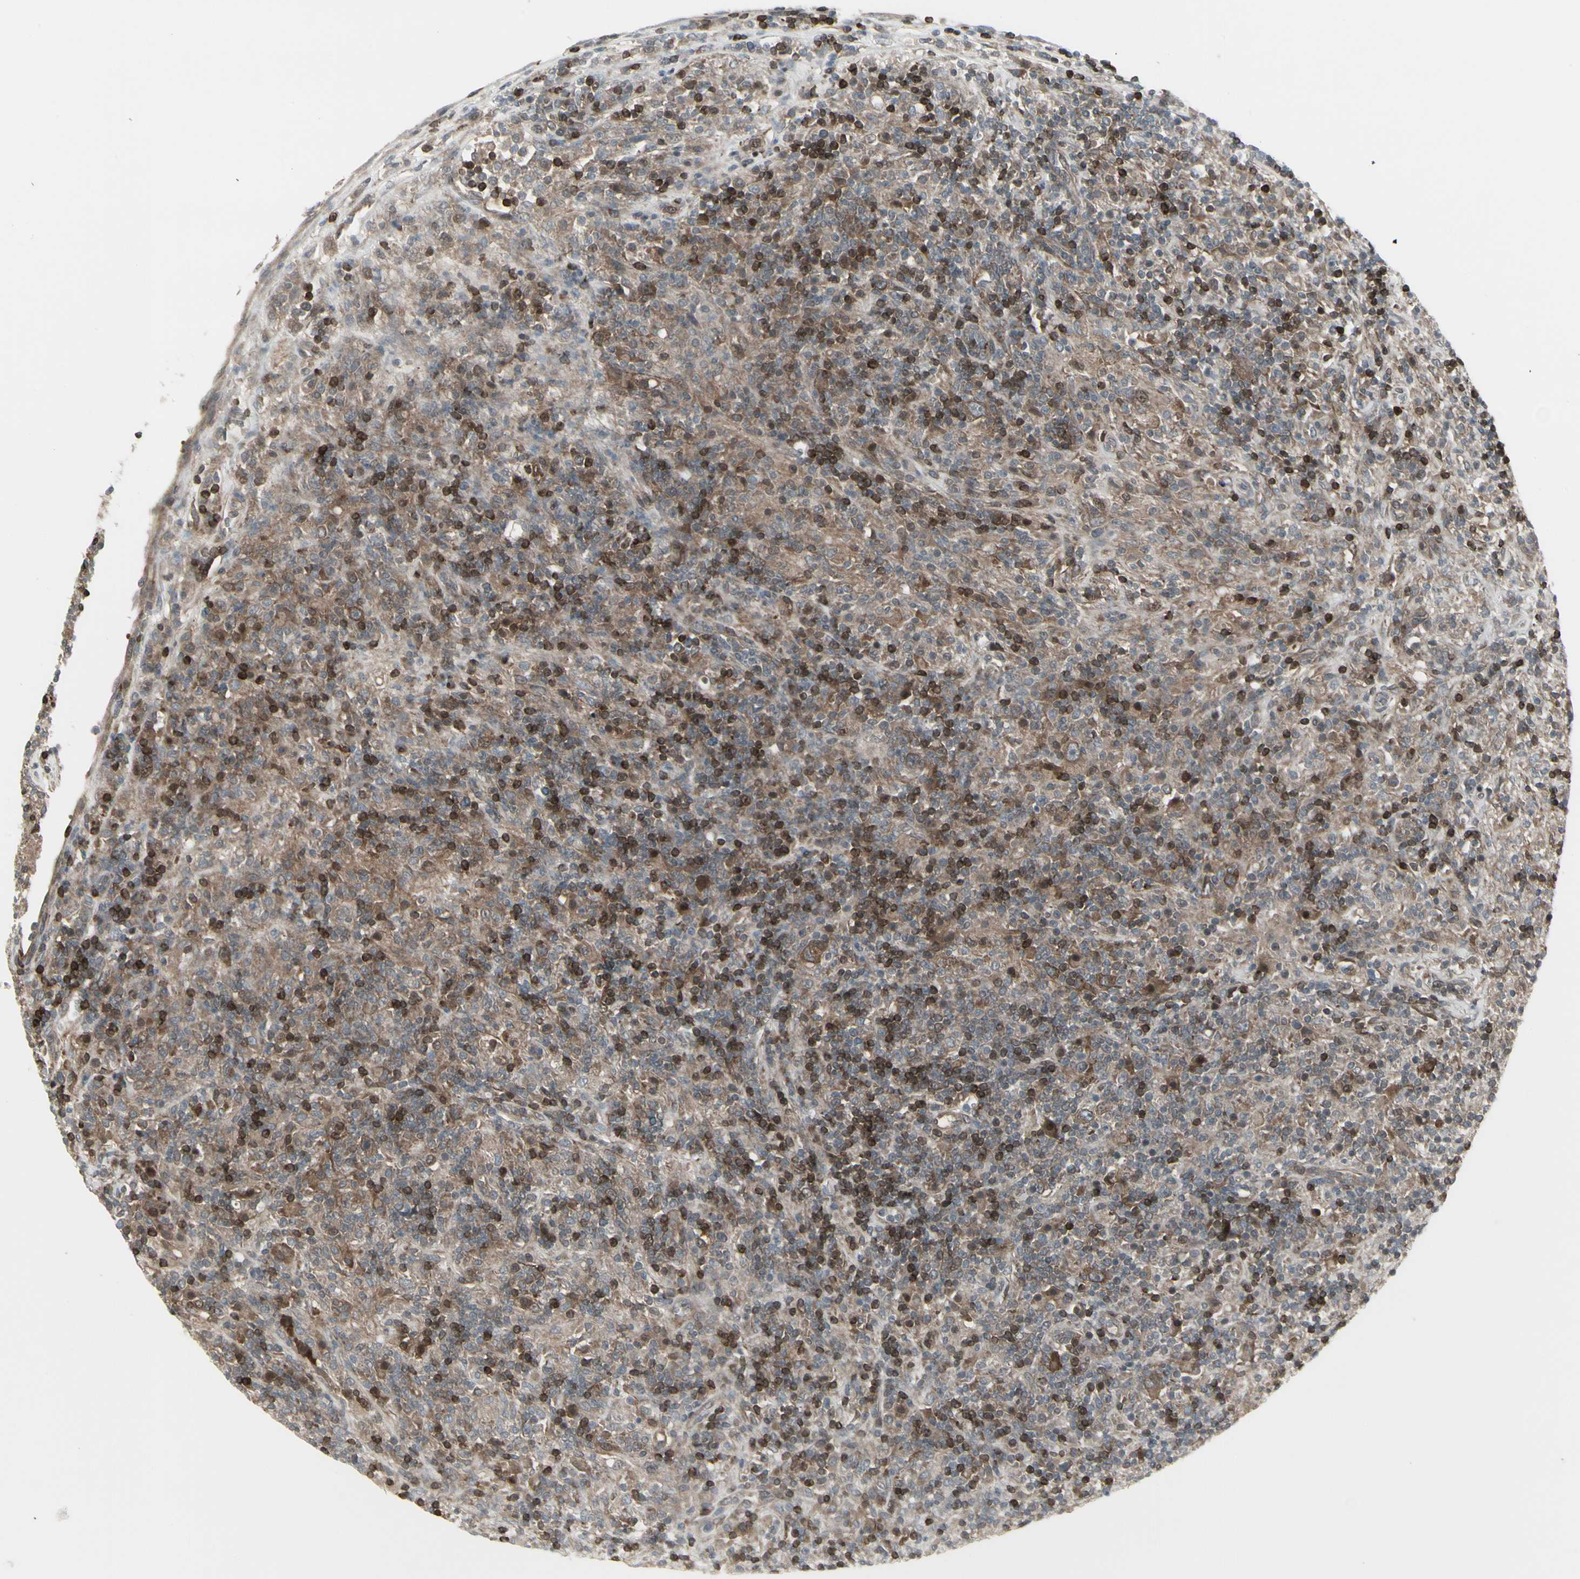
{"staining": {"intensity": "moderate", "quantity": ">75%", "location": "cytoplasmic/membranous"}, "tissue": "lymphoma", "cell_type": "Tumor cells", "image_type": "cancer", "snomed": [{"axis": "morphology", "description": "Hodgkin's disease, NOS"}, {"axis": "topography", "description": "Lymph node"}], "caption": "Hodgkin's disease stained with a brown dye exhibits moderate cytoplasmic/membranous positive expression in about >75% of tumor cells.", "gene": "IGFBP6", "patient": {"sex": "male", "age": 70}}